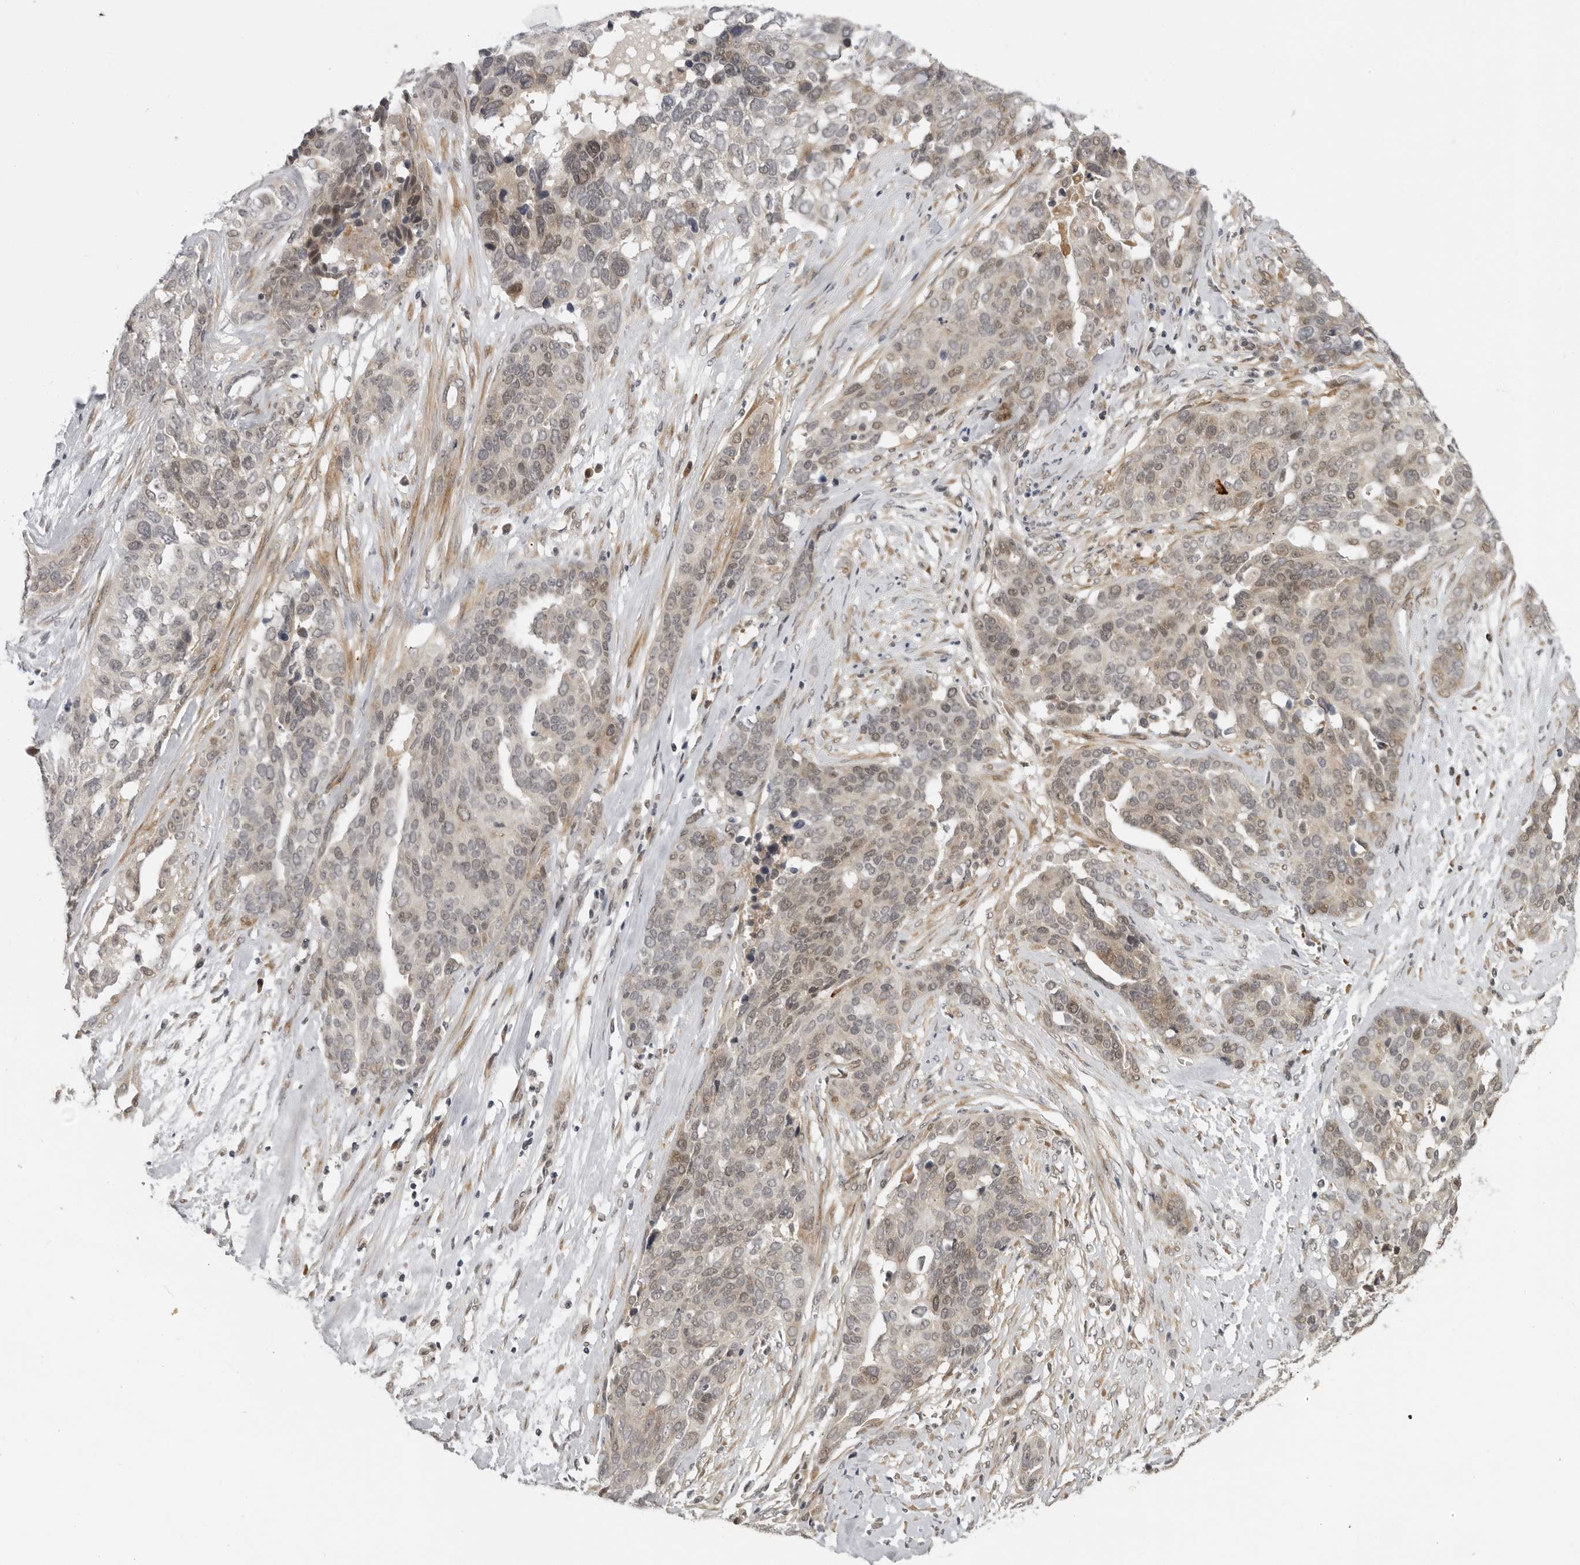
{"staining": {"intensity": "weak", "quantity": "25%-75%", "location": "nuclear"}, "tissue": "ovarian cancer", "cell_type": "Tumor cells", "image_type": "cancer", "snomed": [{"axis": "morphology", "description": "Cystadenocarcinoma, serous, NOS"}, {"axis": "topography", "description": "Ovary"}], "caption": "A histopathology image of human ovarian cancer stained for a protein exhibits weak nuclear brown staining in tumor cells.", "gene": "ALPK2", "patient": {"sex": "female", "age": 44}}